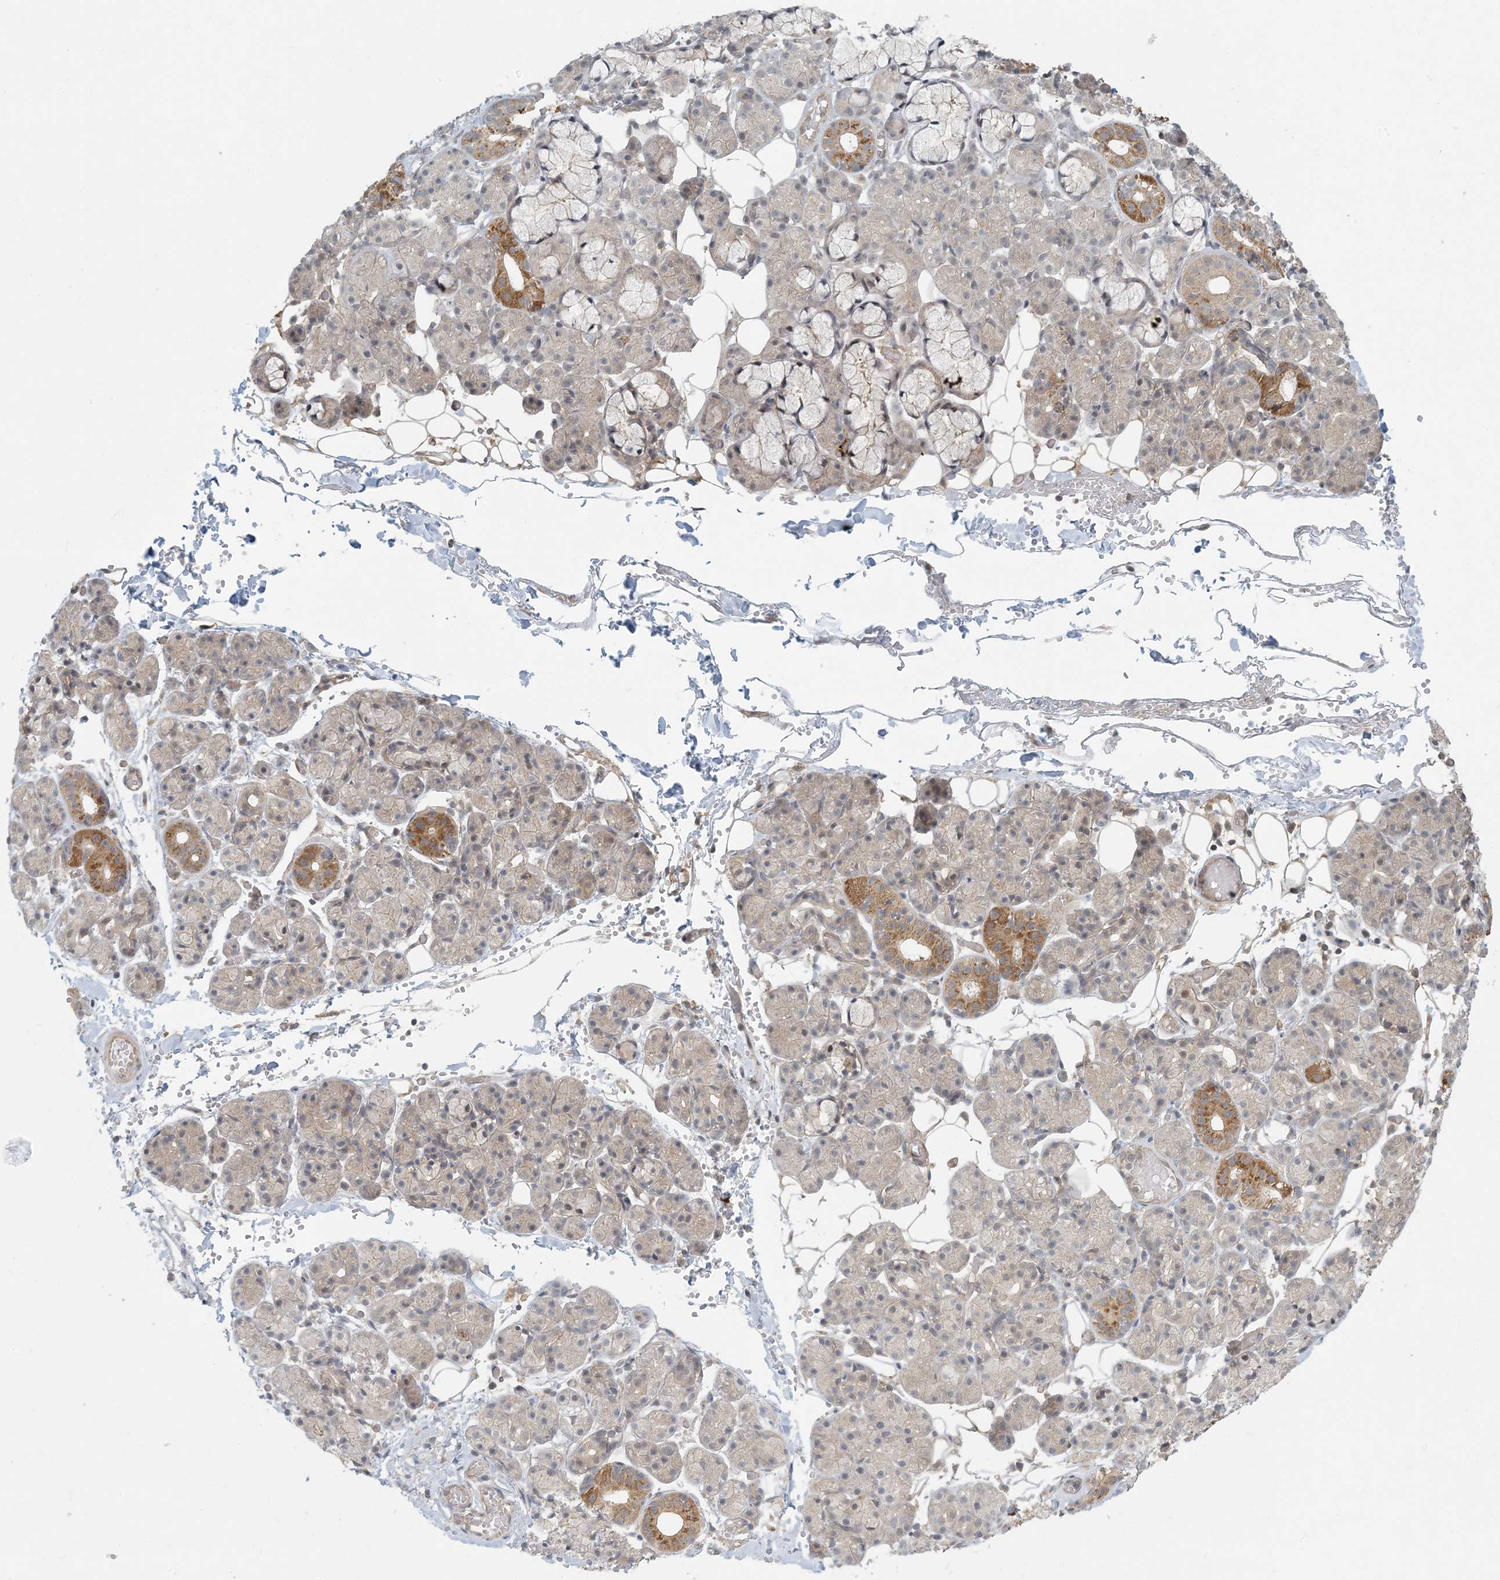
{"staining": {"intensity": "moderate", "quantity": "25%-75%", "location": "cytoplasmic/membranous"}, "tissue": "salivary gland", "cell_type": "Glandular cells", "image_type": "normal", "snomed": [{"axis": "morphology", "description": "Normal tissue, NOS"}, {"axis": "topography", "description": "Salivary gland"}], "caption": "A high-resolution micrograph shows immunohistochemistry staining of unremarkable salivary gland, which shows moderate cytoplasmic/membranous staining in about 25%-75% of glandular cells.", "gene": "OBI1", "patient": {"sex": "male", "age": 63}}